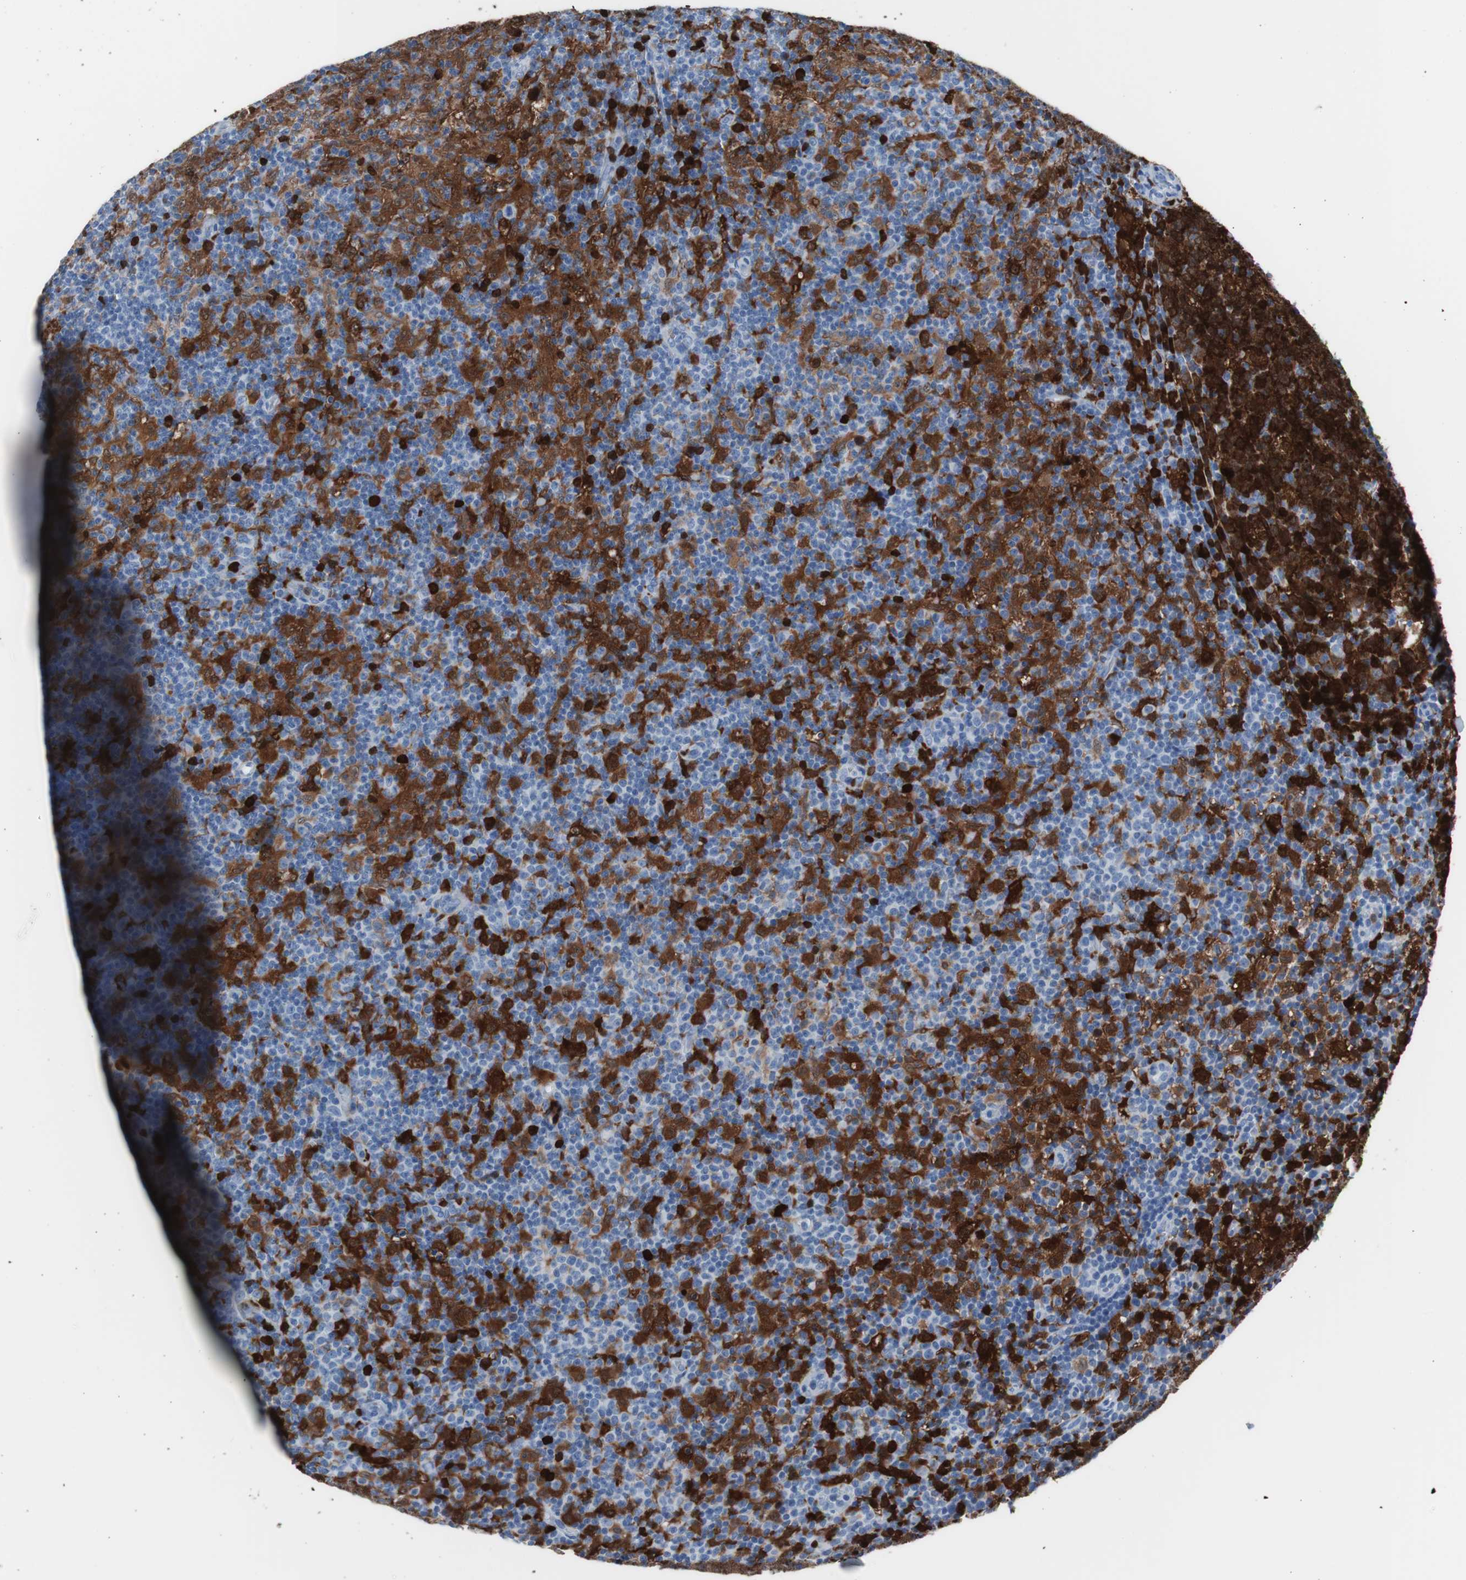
{"staining": {"intensity": "strong", "quantity": ">75%", "location": "cytoplasmic/membranous"}, "tissue": "lymph node", "cell_type": "Germinal center cells", "image_type": "normal", "snomed": [{"axis": "morphology", "description": "Normal tissue, NOS"}, {"axis": "morphology", "description": "Inflammation, NOS"}, {"axis": "topography", "description": "Lymph node"}], "caption": "High-magnification brightfield microscopy of benign lymph node stained with DAB (3,3'-diaminobenzidine) (brown) and counterstained with hematoxylin (blue). germinal center cells exhibit strong cytoplasmic/membranous expression is identified in approximately>75% of cells.", "gene": "SYK", "patient": {"sex": "male", "age": 55}}